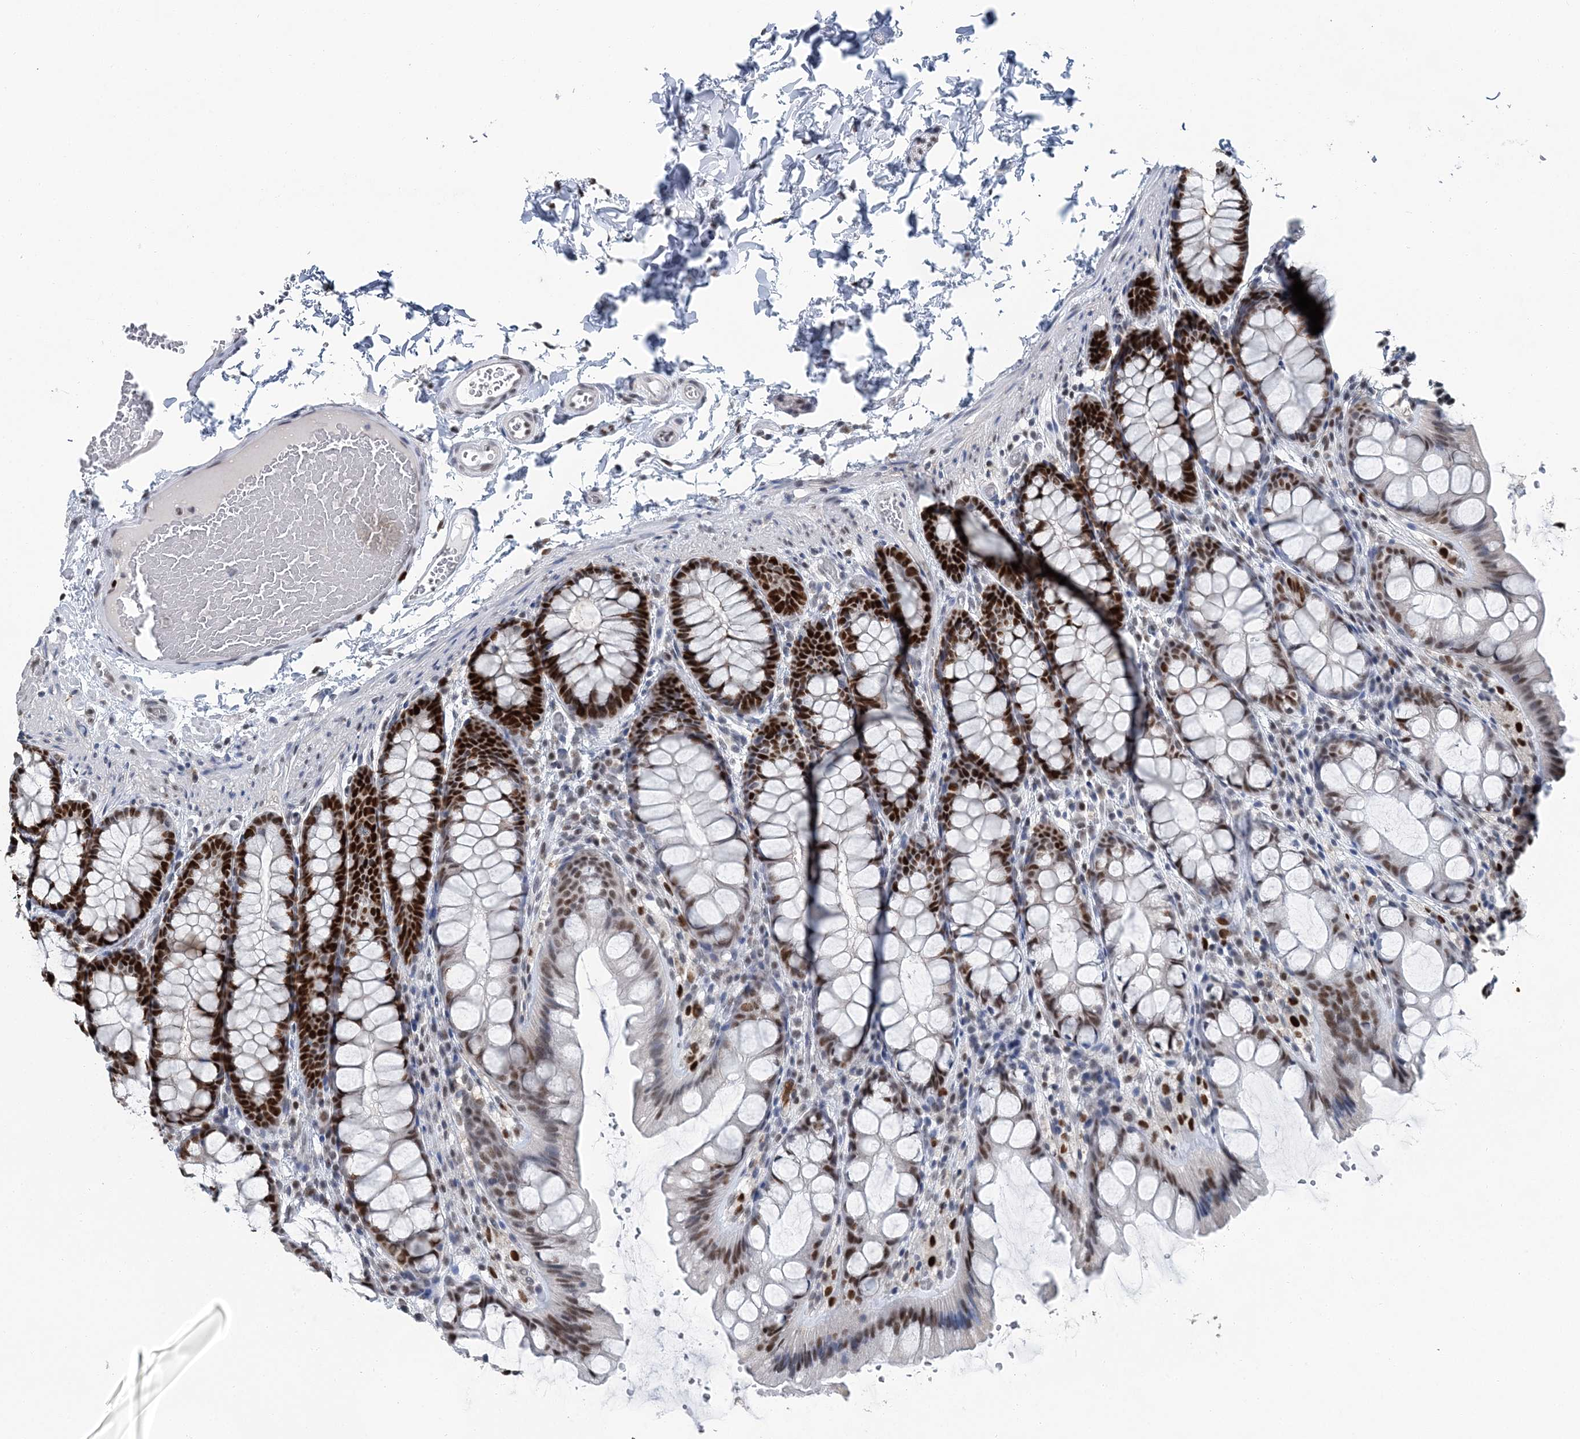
{"staining": {"intensity": "negative", "quantity": "none", "location": "none"}, "tissue": "colon", "cell_type": "Endothelial cells", "image_type": "normal", "snomed": [{"axis": "morphology", "description": "Normal tissue, NOS"}, {"axis": "topography", "description": "Colon"}], "caption": "A high-resolution micrograph shows immunohistochemistry (IHC) staining of normal colon, which reveals no significant expression in endothelial cells.", "gene": "HAT1", "patient": {"sex": "male", "age": 47}}